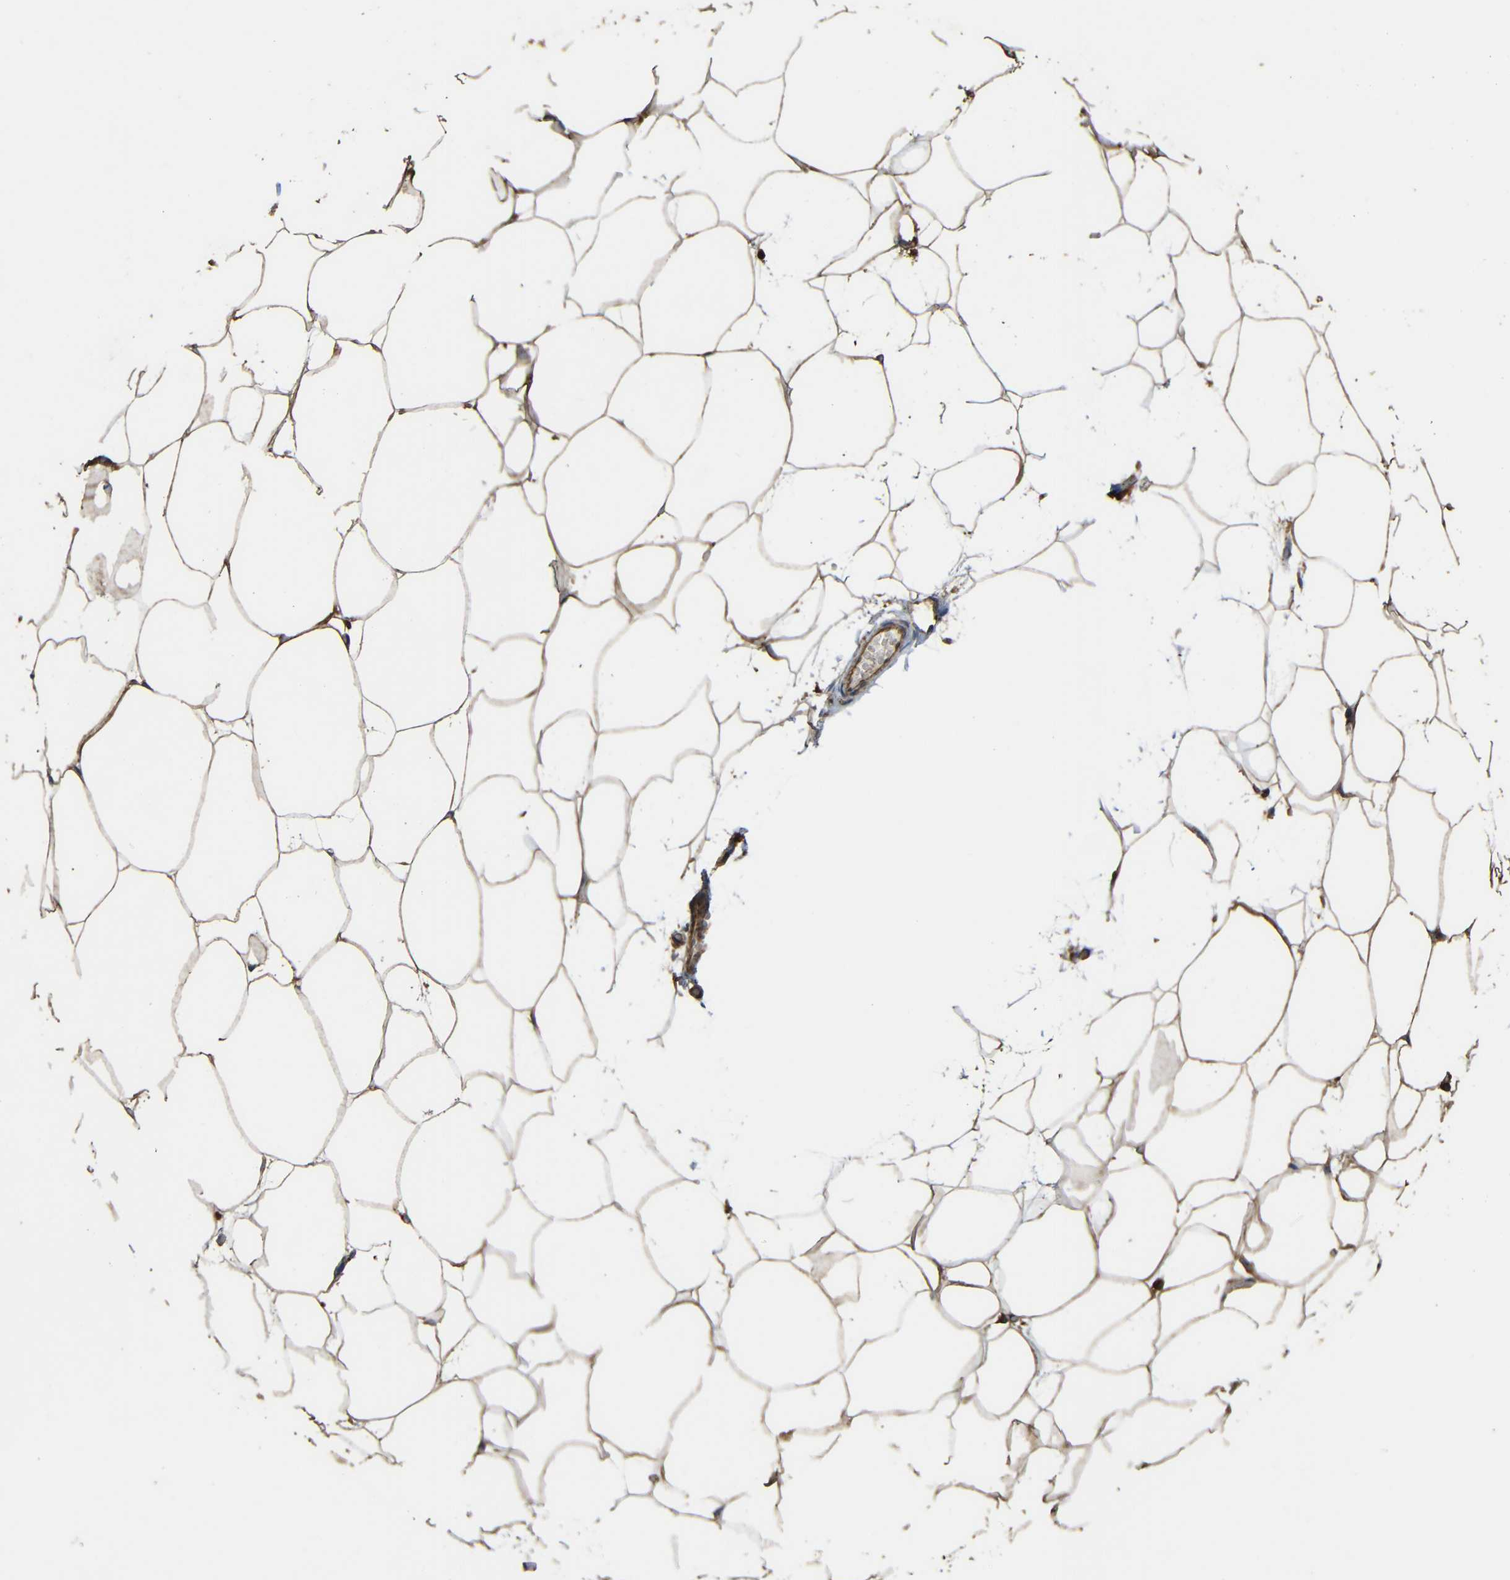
{"staining": {"intensity": "moderate", "quantity": ">75%", "location": "cytoplasmic/membranous"}, "tissue": "adipose tissue", "cell_type": "Adipocytes", "image_type": "normal", "snomed": [{"axis": "morphology", "description": "Normal tissue, NOS"}, {"axis": "topography", "description": "Breast"}, {"axis": "topography", "description": "Adipose tissue"}], "caption": "Immunohistochemical staining of normal human adipose tissue reveals moderate cytoplasmic/membranous protein staining in about >75% of adipocytes. Immunohistochemistry stains the protein of interest in brown and the nuclei are stained blue.", "gene": "TREM2", "patient": {"sex": "female", "age": 25}}